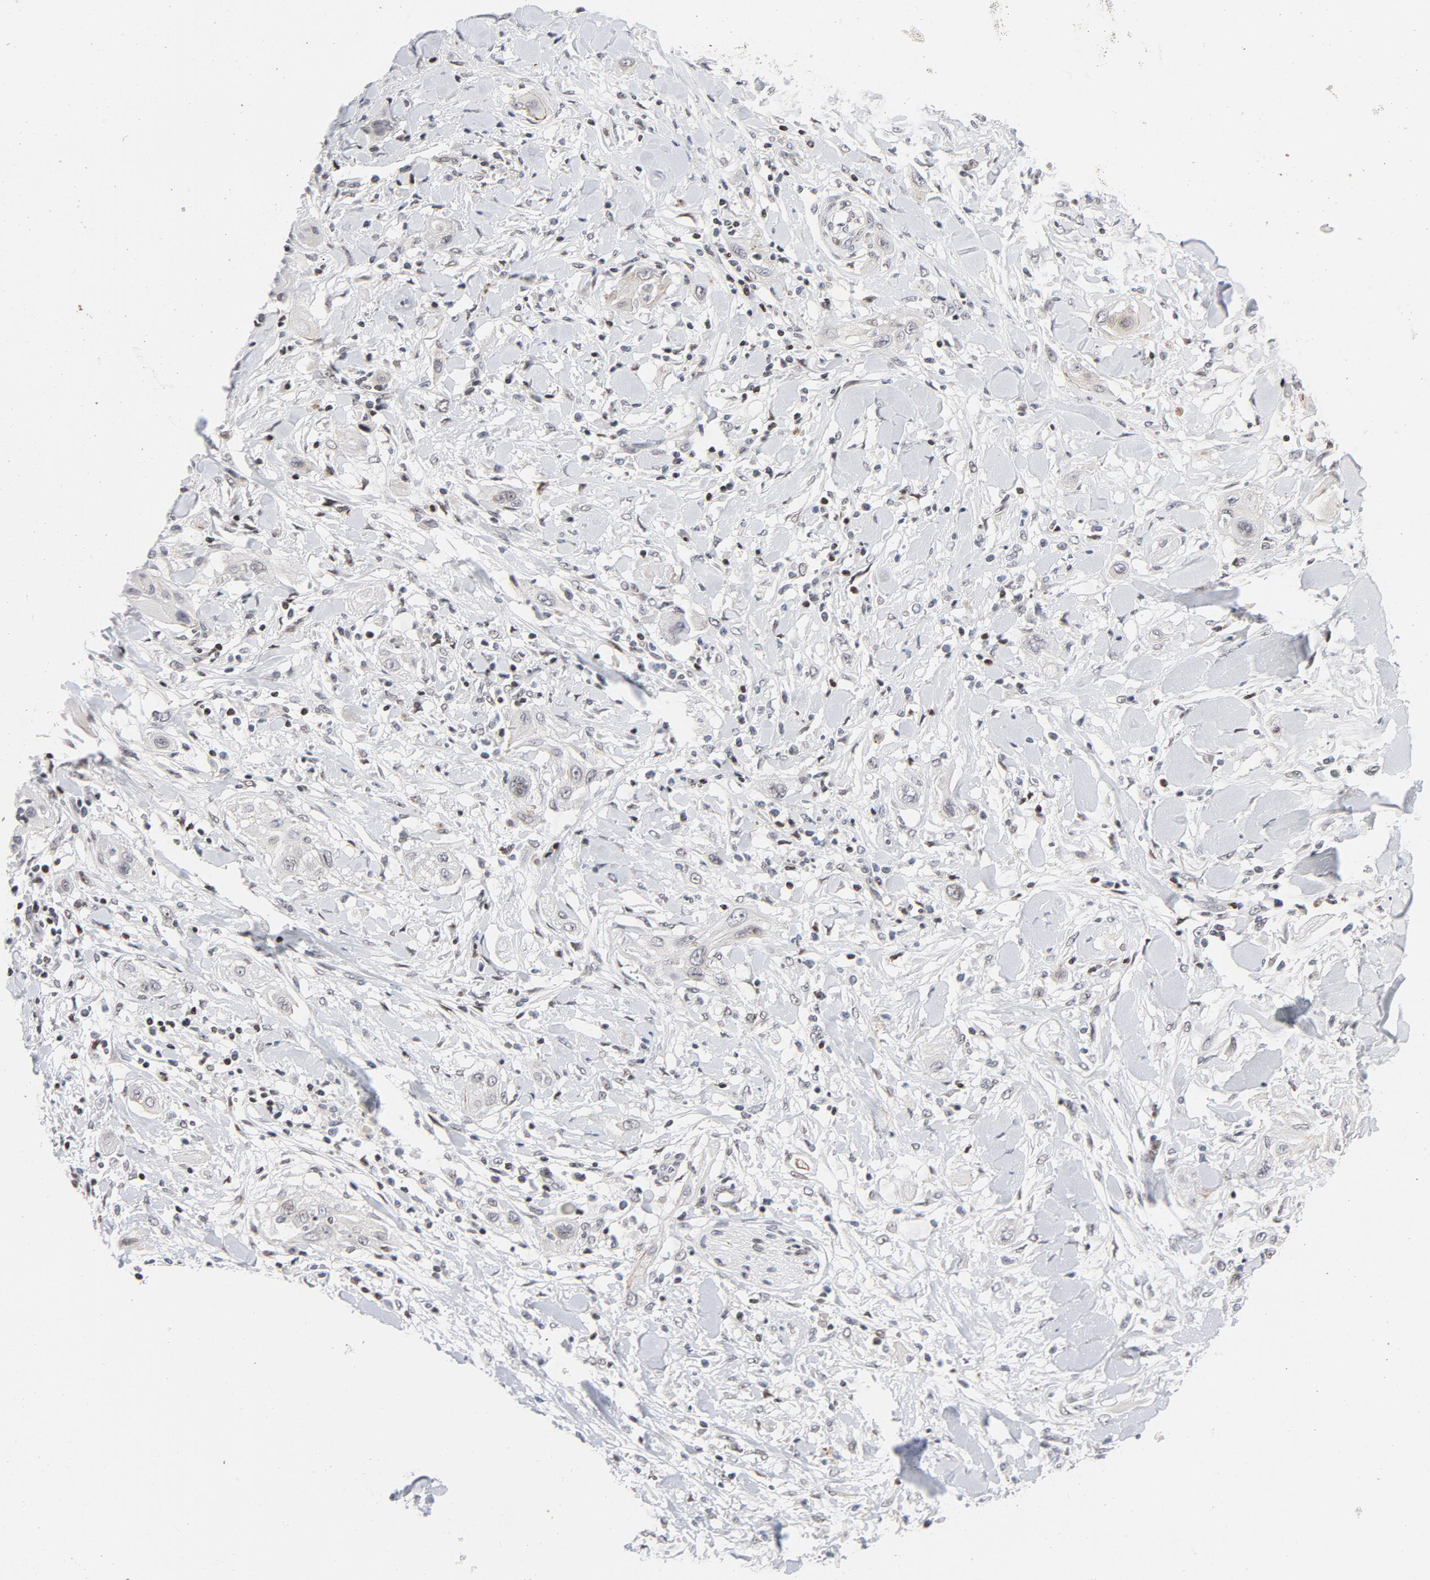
{"staining": {"intensity": "negative", "quantity": "none", "location": "none"}, "tissue": "lung cancer", "cell_type": "Tumor cells", "image_type": "cancer", "snomed": [{"axis": "morphology", "description": "Squamous cell carcinoma, NOS"}, {"axis": "topography", "description": "Lung"}], "caption": "Immunohistochemistry of human lung cancer reveals no staining in tumor cells. (Brightfield microscopy of DAB (3,3'-diaminobenzidine) IHC at high magnification).", "gene": "NFIC", "patient": {"sex": "female", "age": 47}}